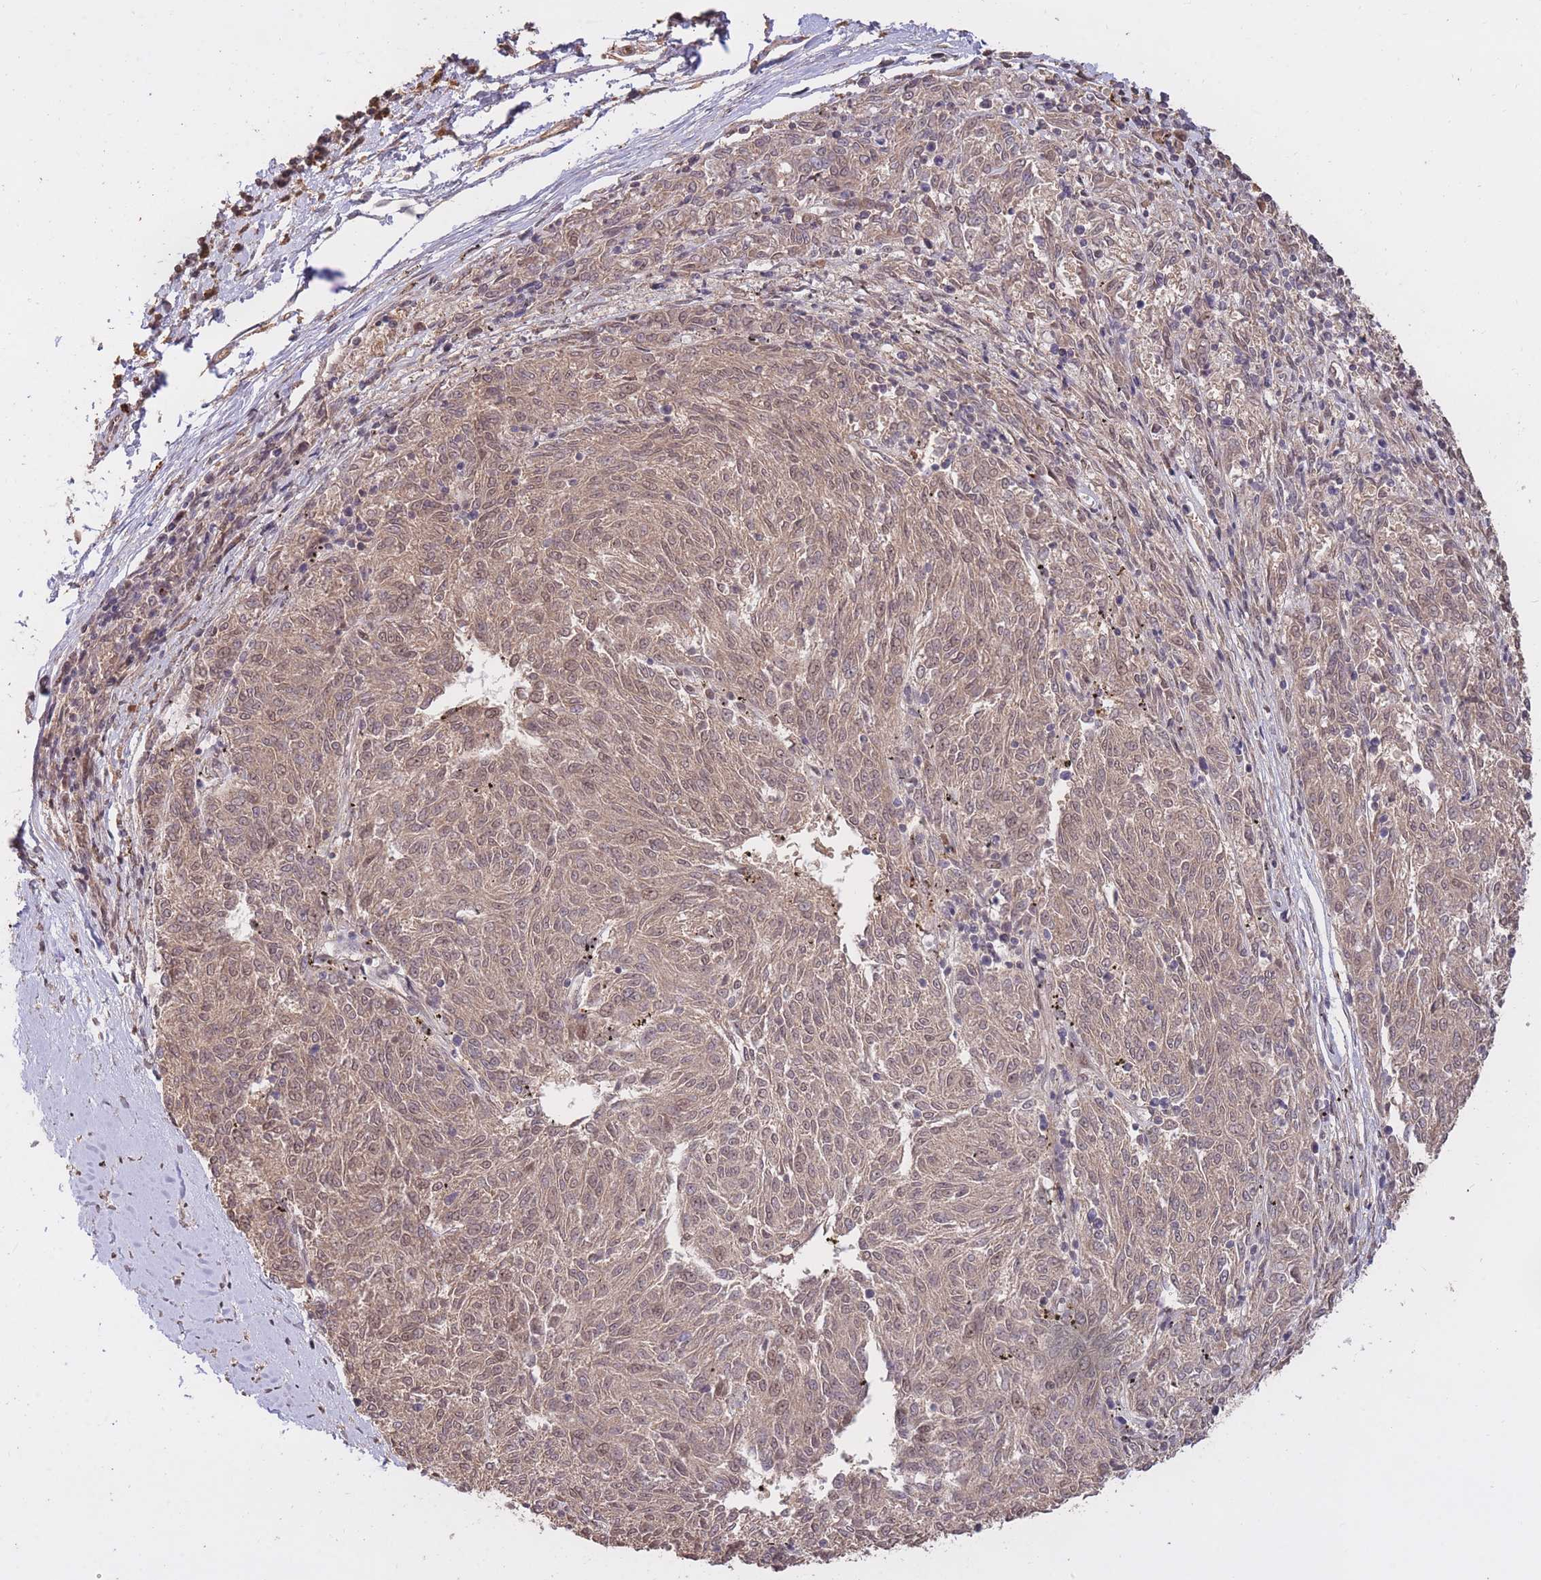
{"staining": {"intensity": "weak", "quantity": ">75%", "location": "cytoplasmic/membranous"}, "tissue": "melanoma", "cell_type": "Tumor cells", "image_type": "cancer", "snomed": [{"axis": "morphology", "description": "Malignant melanoma, NOS"}, {"axis": "topography", "description": "Skin"}], "caption": "Weak cytoplasmic/membranous protein staining is seen in approximately >75% of tumor cells in malignant melanoma.", "gene": "RGS14", "patient": {"sex": "female", "age": 72}}